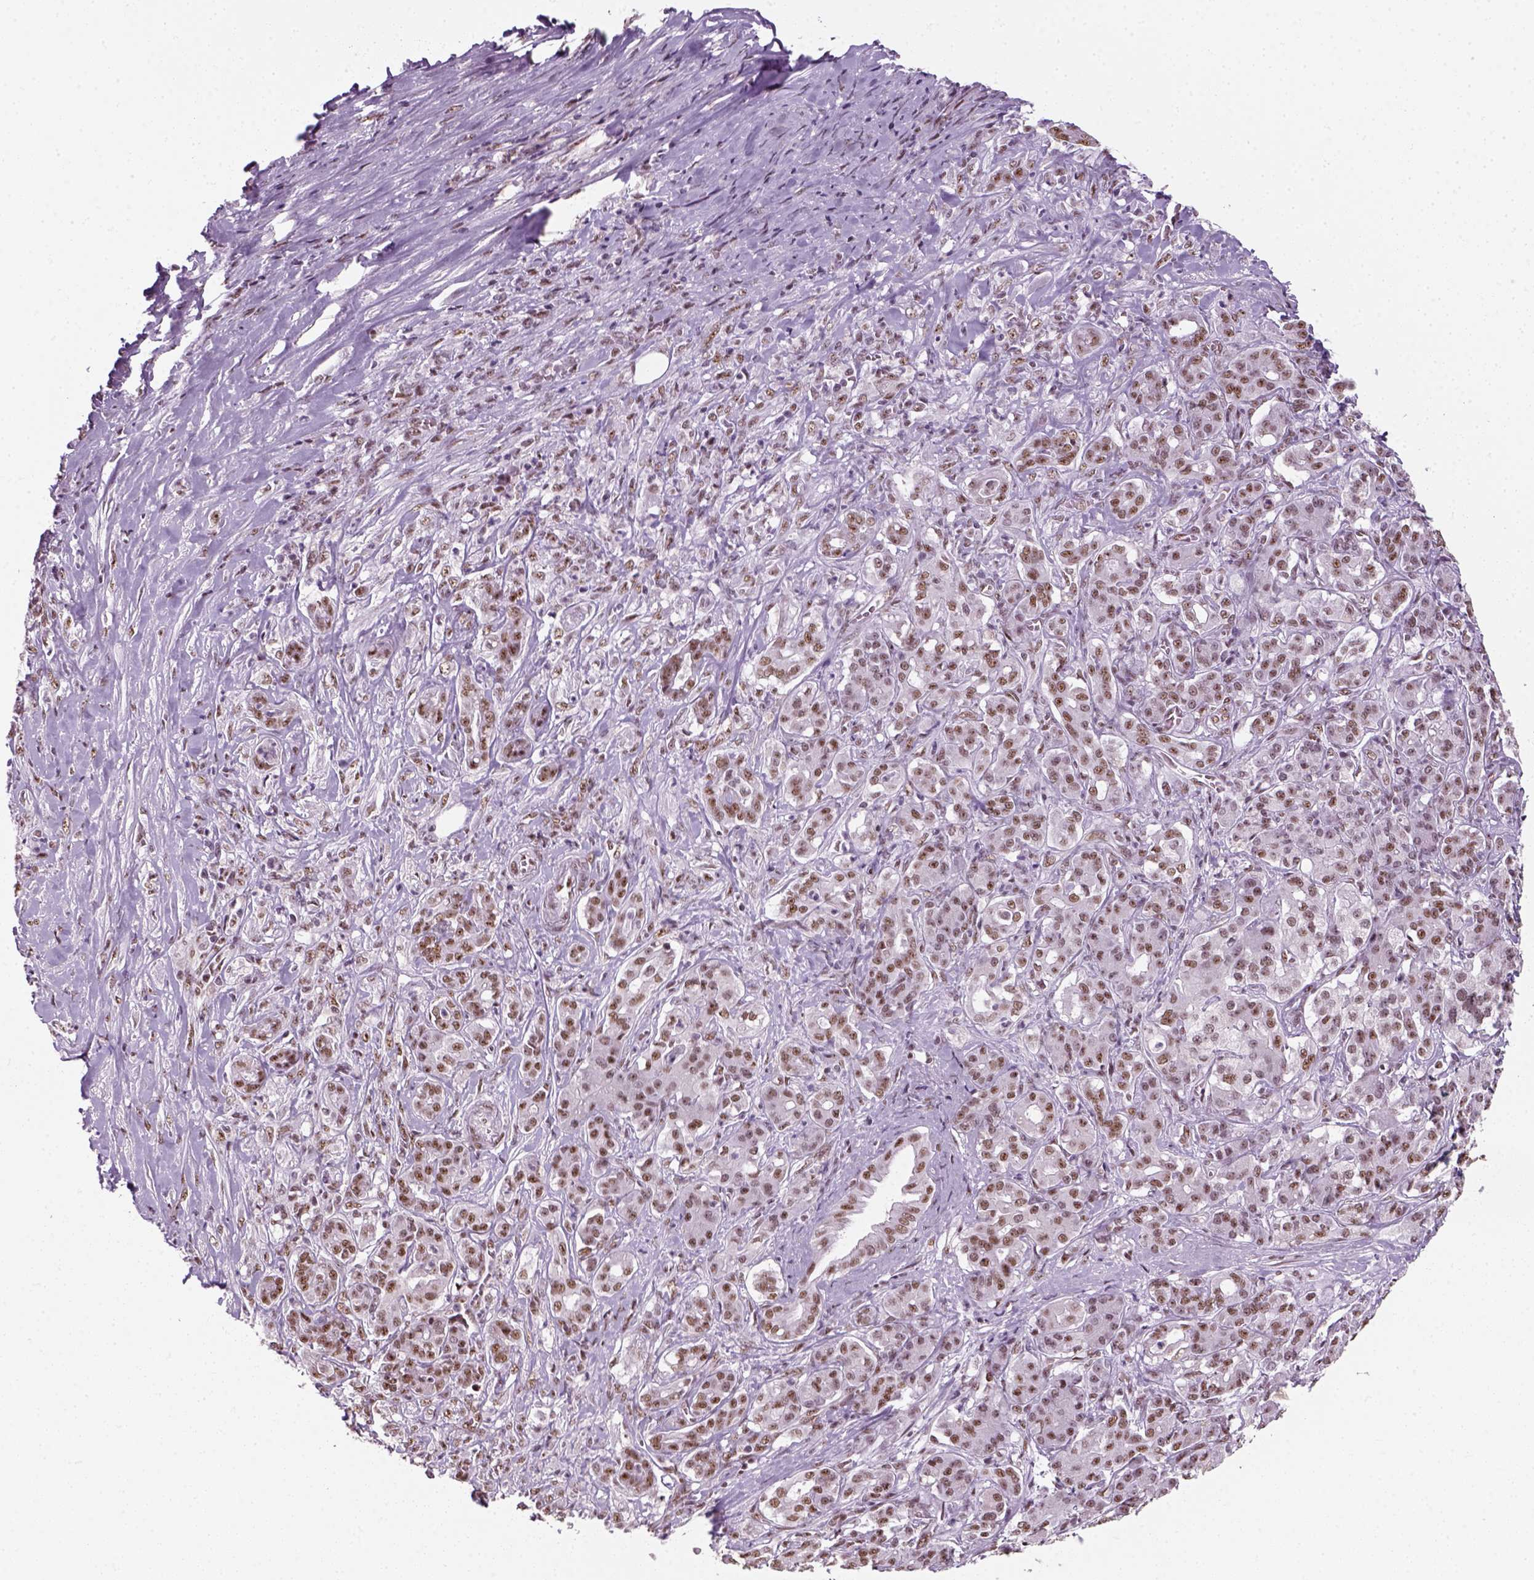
{"staining": {"intensity": "moderate", "quantity": ">75%", "location": "nuclear"}, "tissue": "pancreatic cancer", "cell_type": "Tumor cells", "image_type": "cancer", "snomed": [{"axis": "morphology", "description": "Normal tissue, NOS"}, {"axis": "morphology", "description": "Inflammation, NOS"}, {"axis": "morphology", "description": "Adenocarcinoma, NOS"}, {"axis": "topography", "description": "Pancreas"}], "caption": "IHC of pancreatic cancer displays medium levels of moderate nuclear staining in approximately >75% of tumor cells.", "gene": "GTF2F1", "patient": {"sex": "male", "age": 57}}